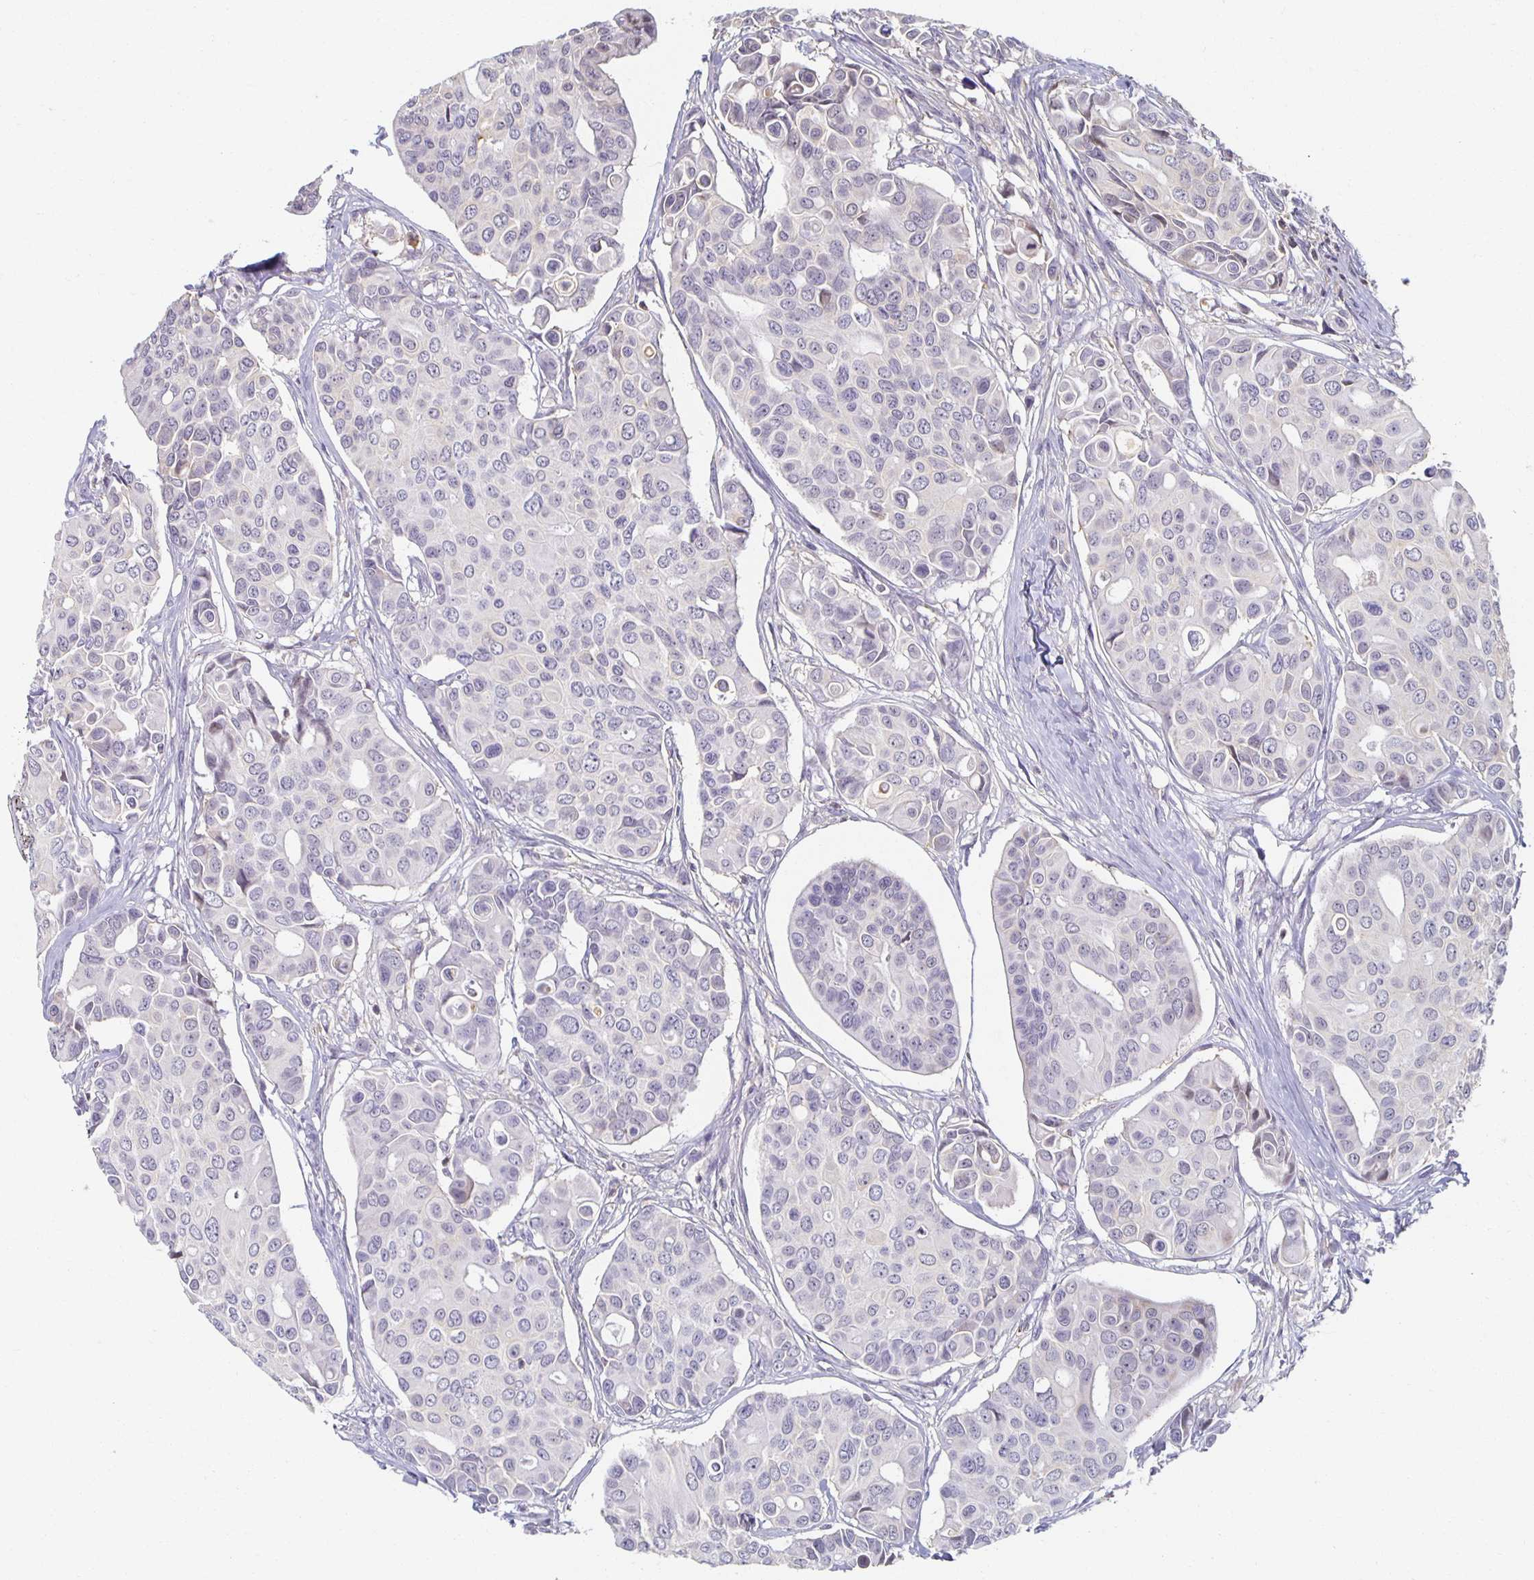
{"staining": {"intensity": "negative", "quantity": "none", "location": "none"}, "tissue": "breast cancer", "cell_type": "Tumor cells", "image_type": "cancer", "snomed": [{"axis": "morphology", "description": "Normal tissue, NOS"}, {"axis": "morphology", "description": "Duct carcinoma"}, {"axis": "topography", "description": "Skin"}, {"axis": "topography", "description": "Breast"}], "caption": "The micrograph demonstrates no significant staining in tumor cells of breast cancer. (IHC, brightfield microscopy, high magnification).", "gene": "ZNF692", "patient": {"sex": "female", "age": 54}}